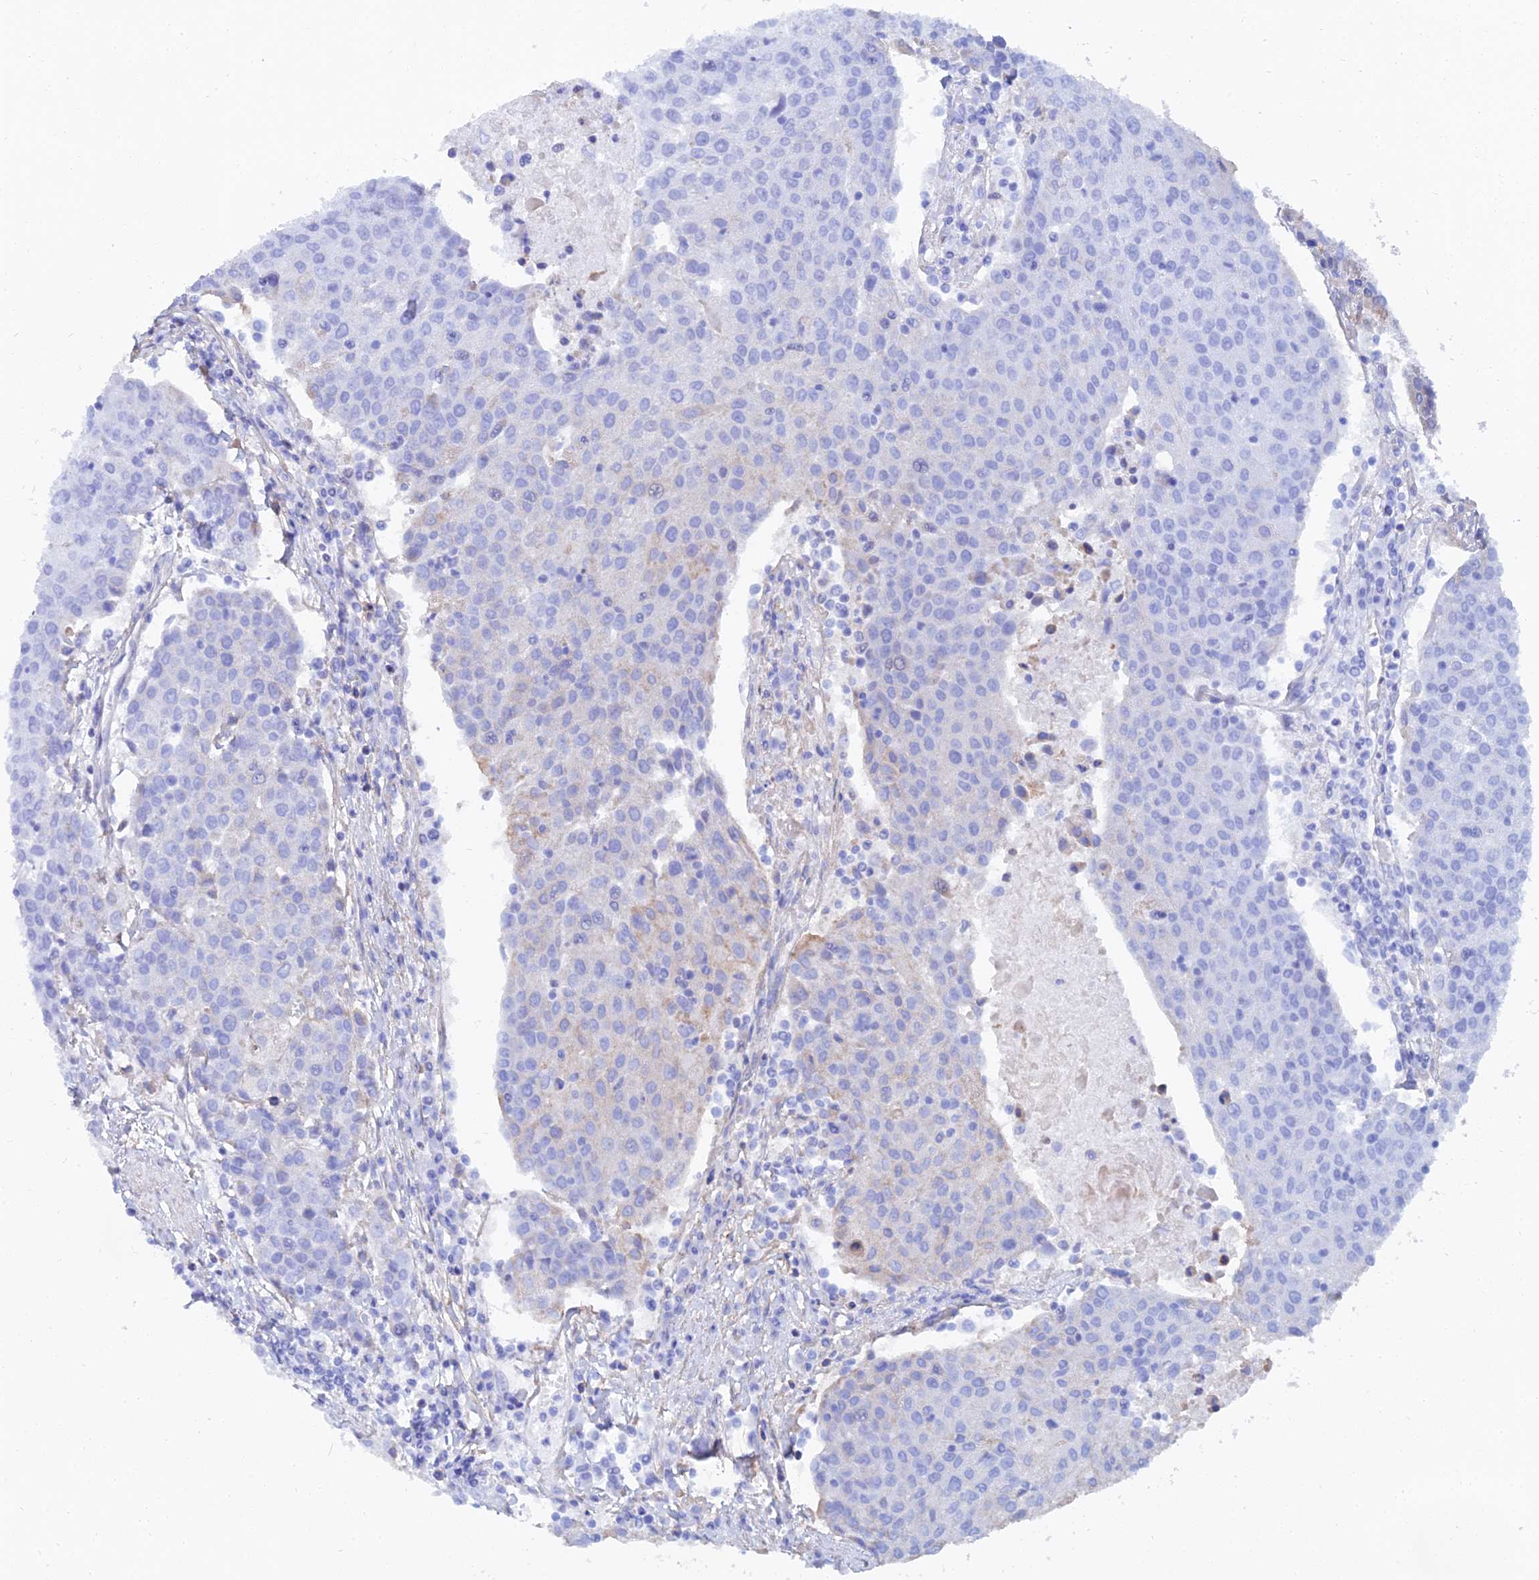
{"staining": {"intensity": "moderate", "quantity": "<25%", "location": "cytoplasmic/membranous"}, "tissue": "urothelial cancer", "cell_type": "Tumor cells", "image_type": "cancer", "snomed": [{"axis": "morphology", "description": "Urothelial carcinoma, High grade"}, {"axis": "topography", "description": "Urinary bladder"}], "caption": "Protein analysis of urothelial carcinoma (high-grade) tissue exhibits moderate cytoplasmic/membranous positivity in about <25% of tumor cells.", "gene": "TRIM43B", "patient": {"sex": "female", "age": 85}}